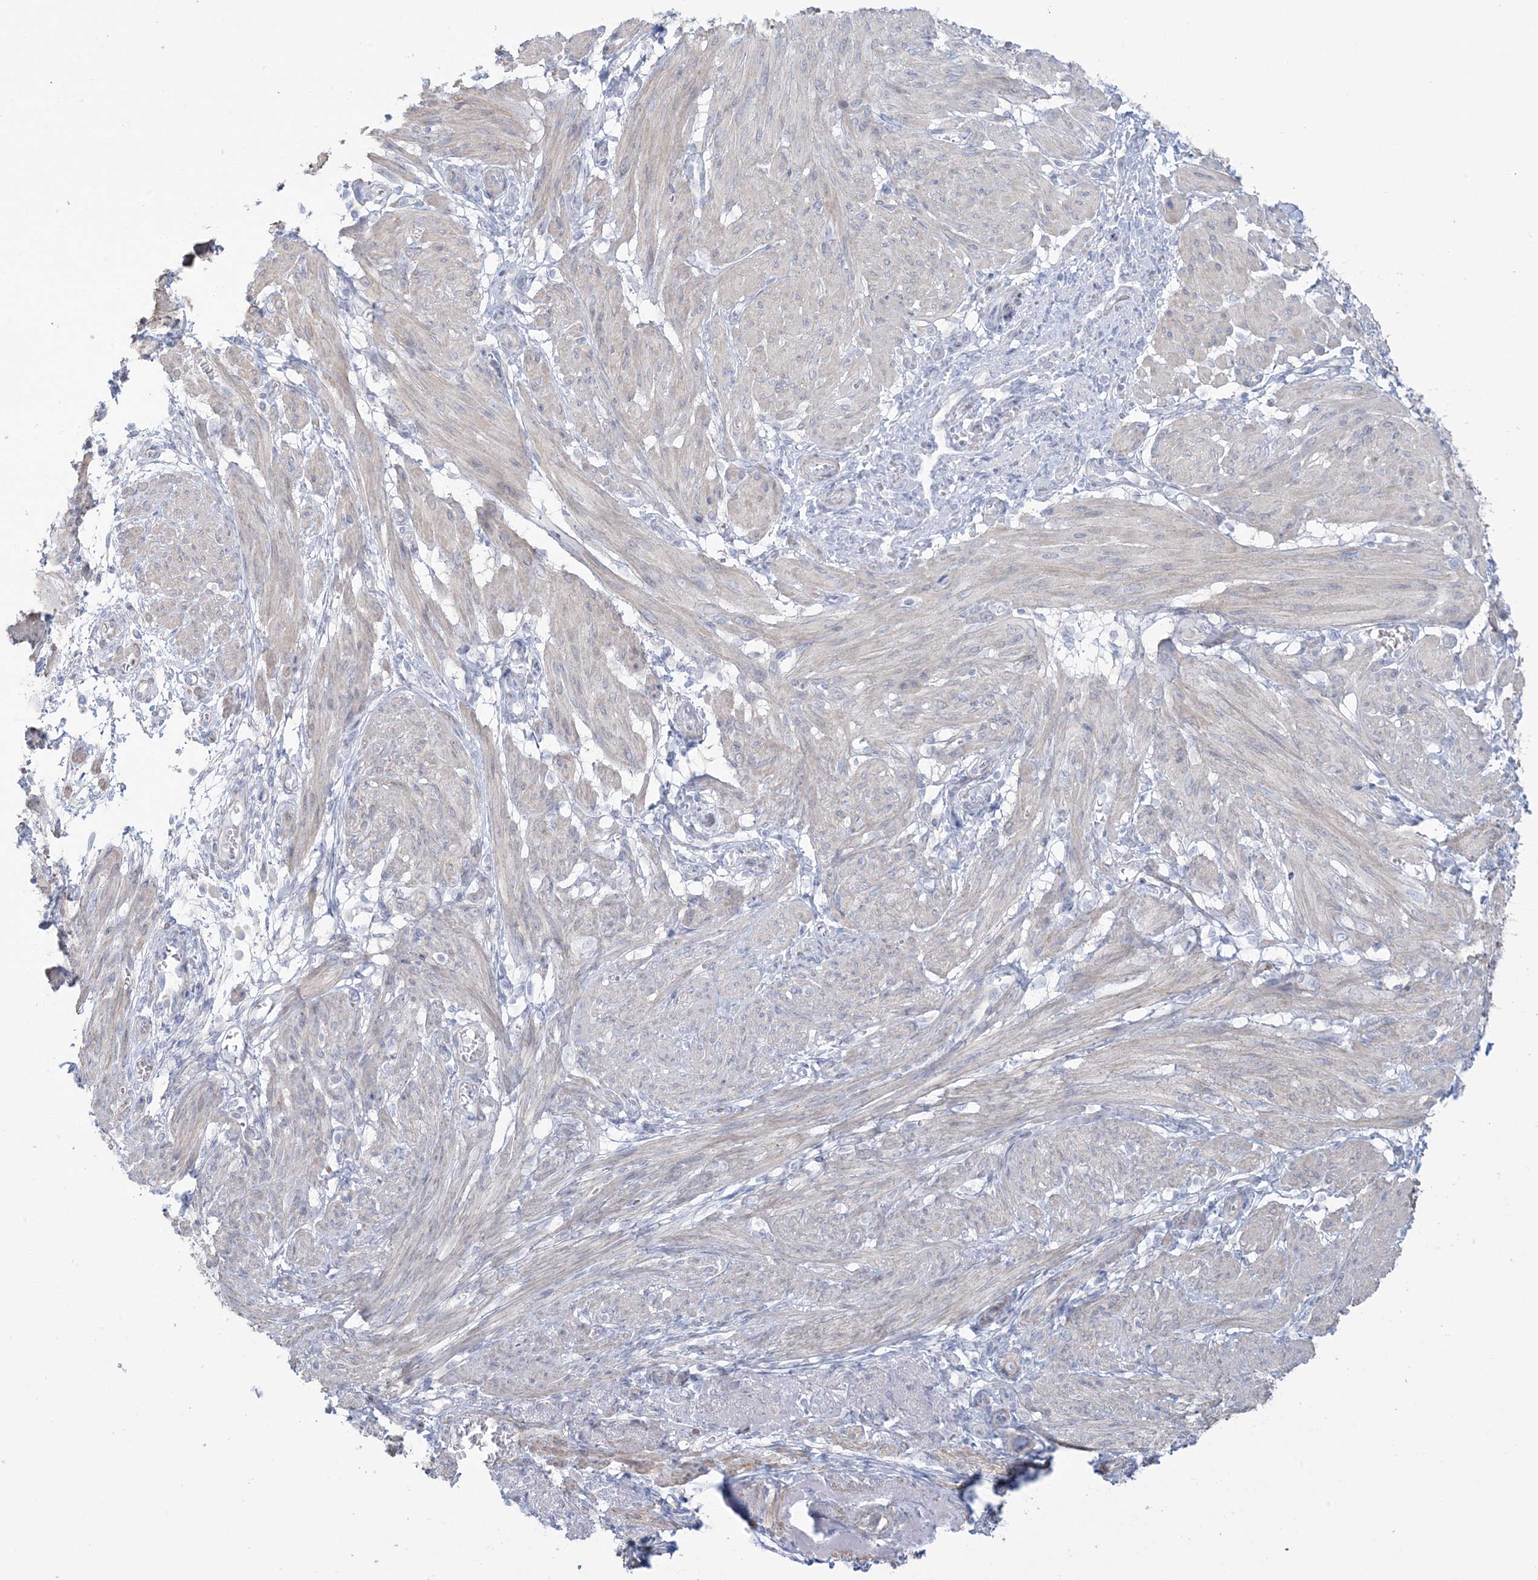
{"staining": {"intensity": "weak", "quantity": "<25%", "location": "cytoplasmic/membranous"}, "tissue": "smooth muscle", "cell_type": "Smooth muscle cells", "image_type": "normal", "snomed": [{"axis": "morphology", "description": "Normal tissue, NOS"}, {"axis": "topography", "description": "Smooth muscle"}], "caption": "A micrograph of smooth muscle stained for a protein exhibits no brown staining in smooth muscle cells. Brightfield microscopy of immunohistochemistry stained with DAB (brown) and hematoxylin (blue), captured at high magnification.", "gene": "AGXT", "patient": {"sex": "female", "age": 39}}